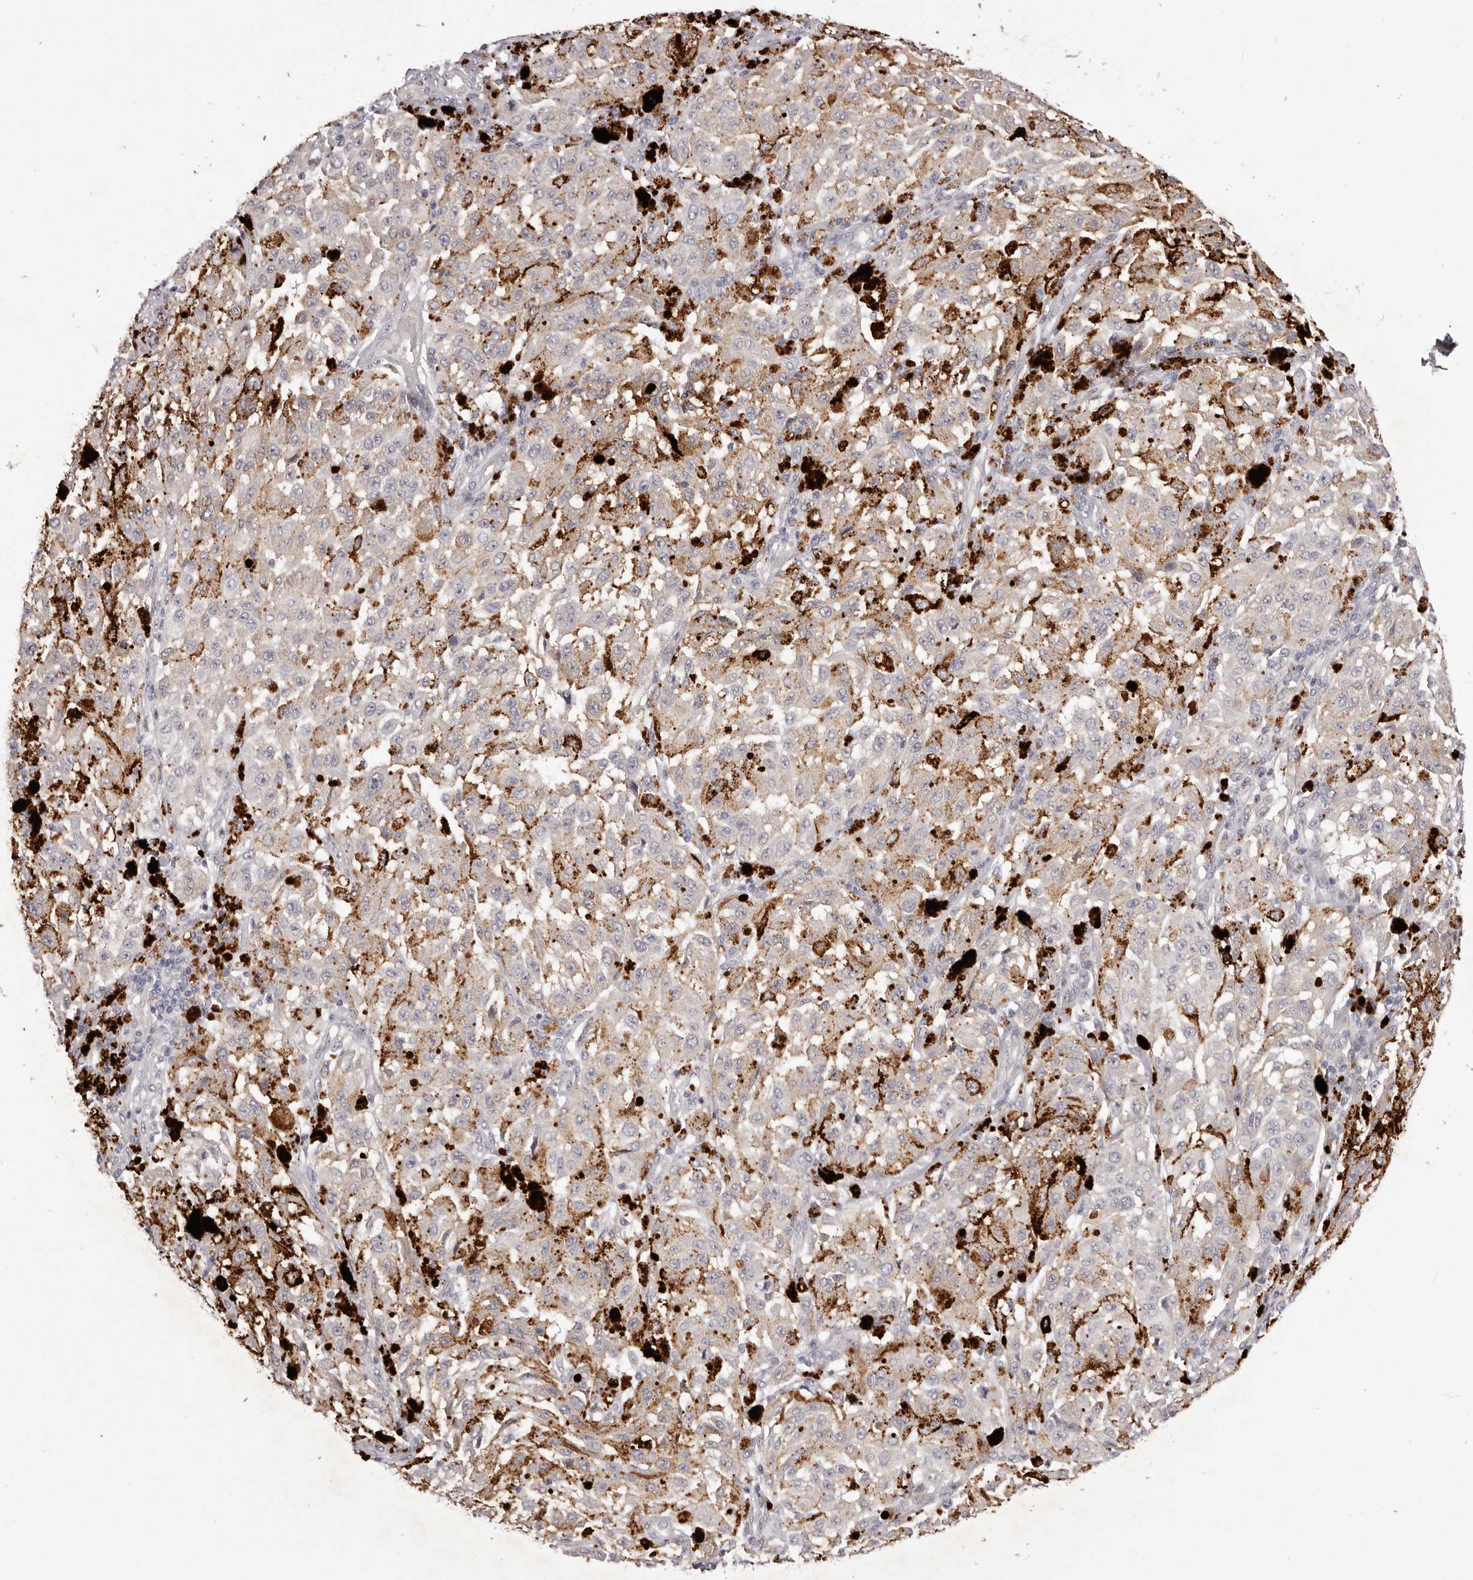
{"staining": {"intensity": "negative", "quantity": "none", "location": "none"}, "tissue": "melanoma", "cell_type": "Tumor cells", "image_type": "cancer", "snomed": [{"axis": "morphology", "description": "Malignant melanoma, NOS"}, {"axis": "topography", "description": "Skin"}], "caption": "High magnification brightfield microscopy of malignant melanoma stained with DAB (3,3'-diaminobenzidine) (brown) and counterstained with hematoxylin (blue): tumor cells show no significant positivity. (Immunohistochemistry (ihc), brightfield microscopy, high magnification).", "gene": "GARNL3", "patient": {"sex": "female", "age": 64}}